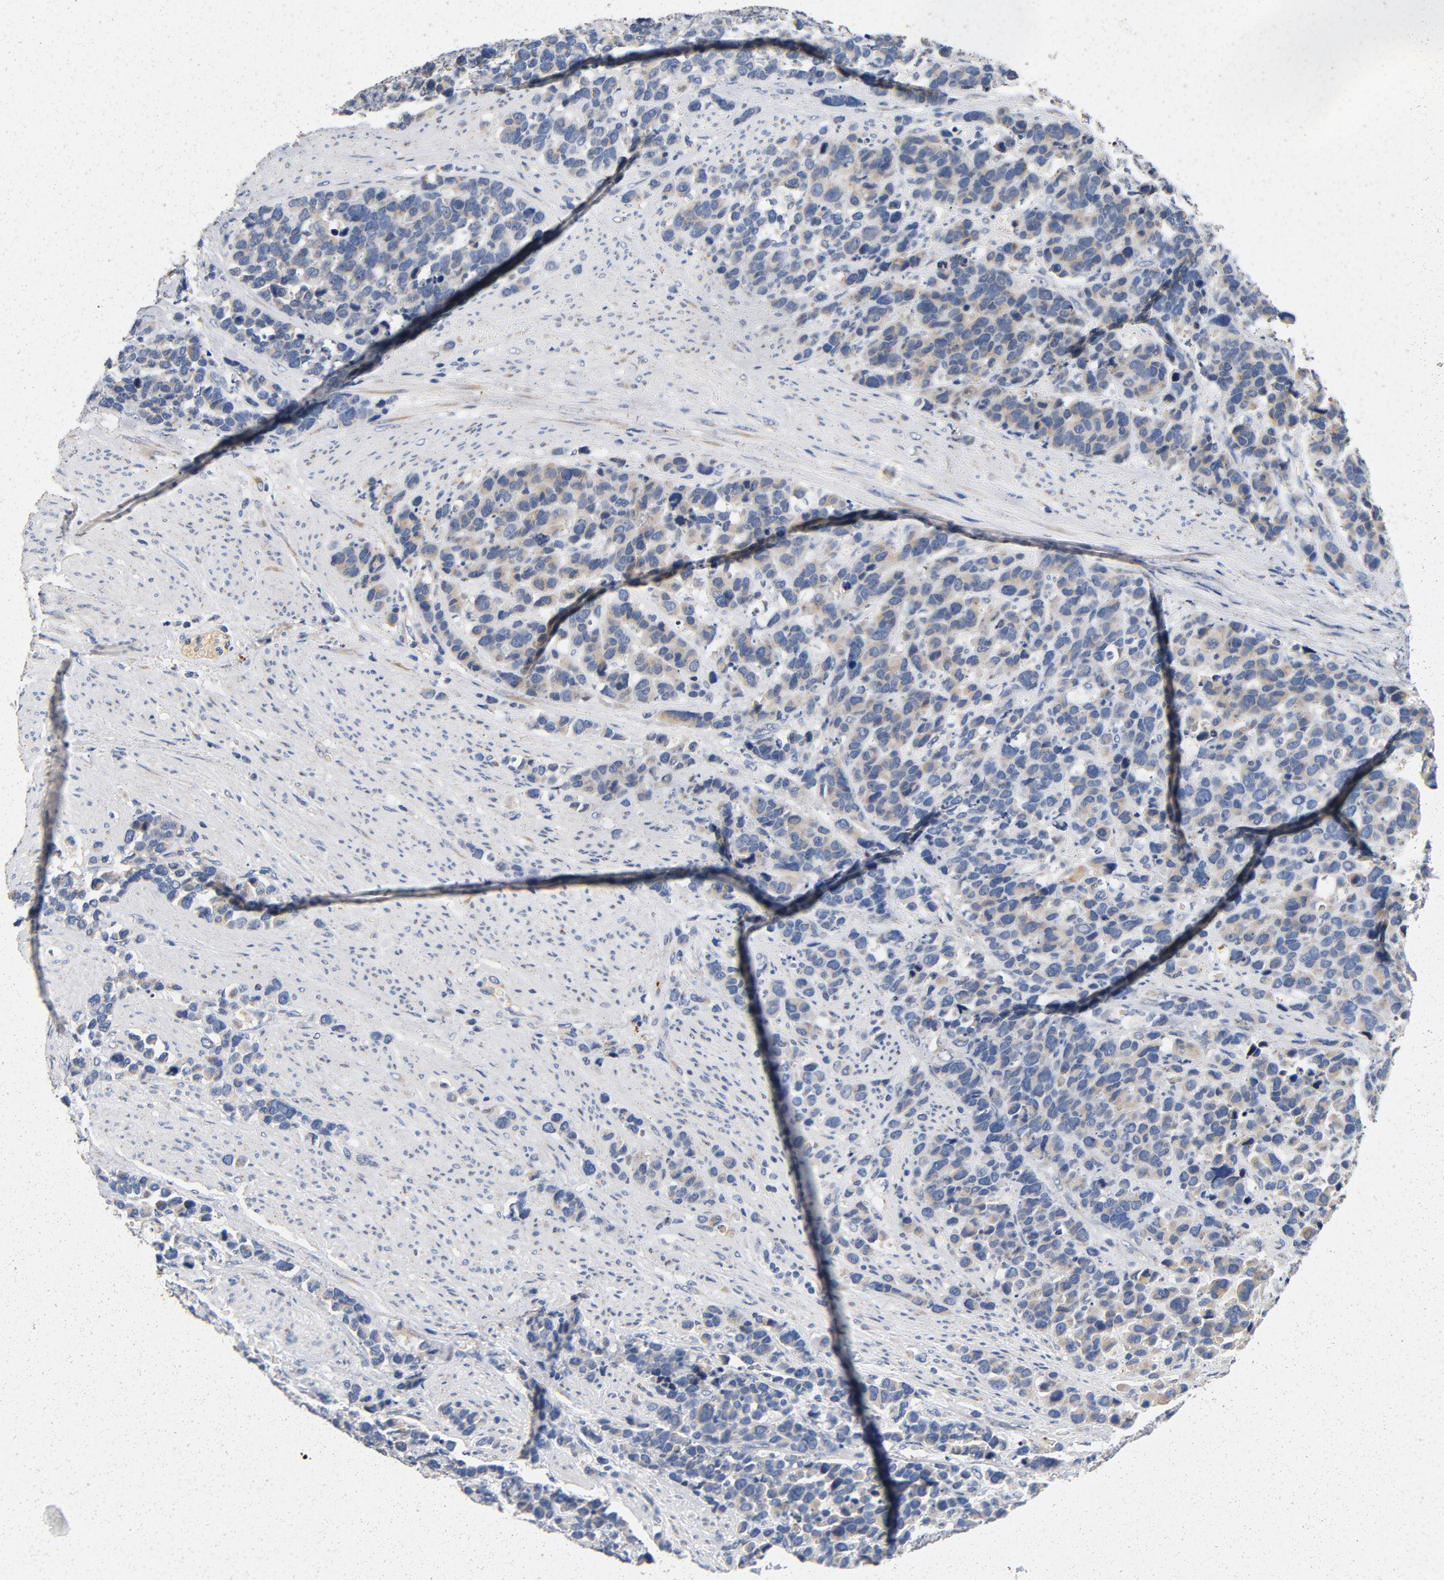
{"staining": {"intensity": "negative", "quantity": "none", "location": "none"}, "tissue": "stomach cancer", "cell_type": "Tumor cells", "image_type": "cancer", "snomed": [{"axis": "morphology", "description": "Adenocarcinoma, NOS"}, {"axis": "topography", "description": "Stomach, upper"}], "caption": "Immunohistochemistry of stomach cancer demonstrates no staining in tumor cells.", "gene": "LMAN2", "patient": {"sex": "male", "age": 71}}